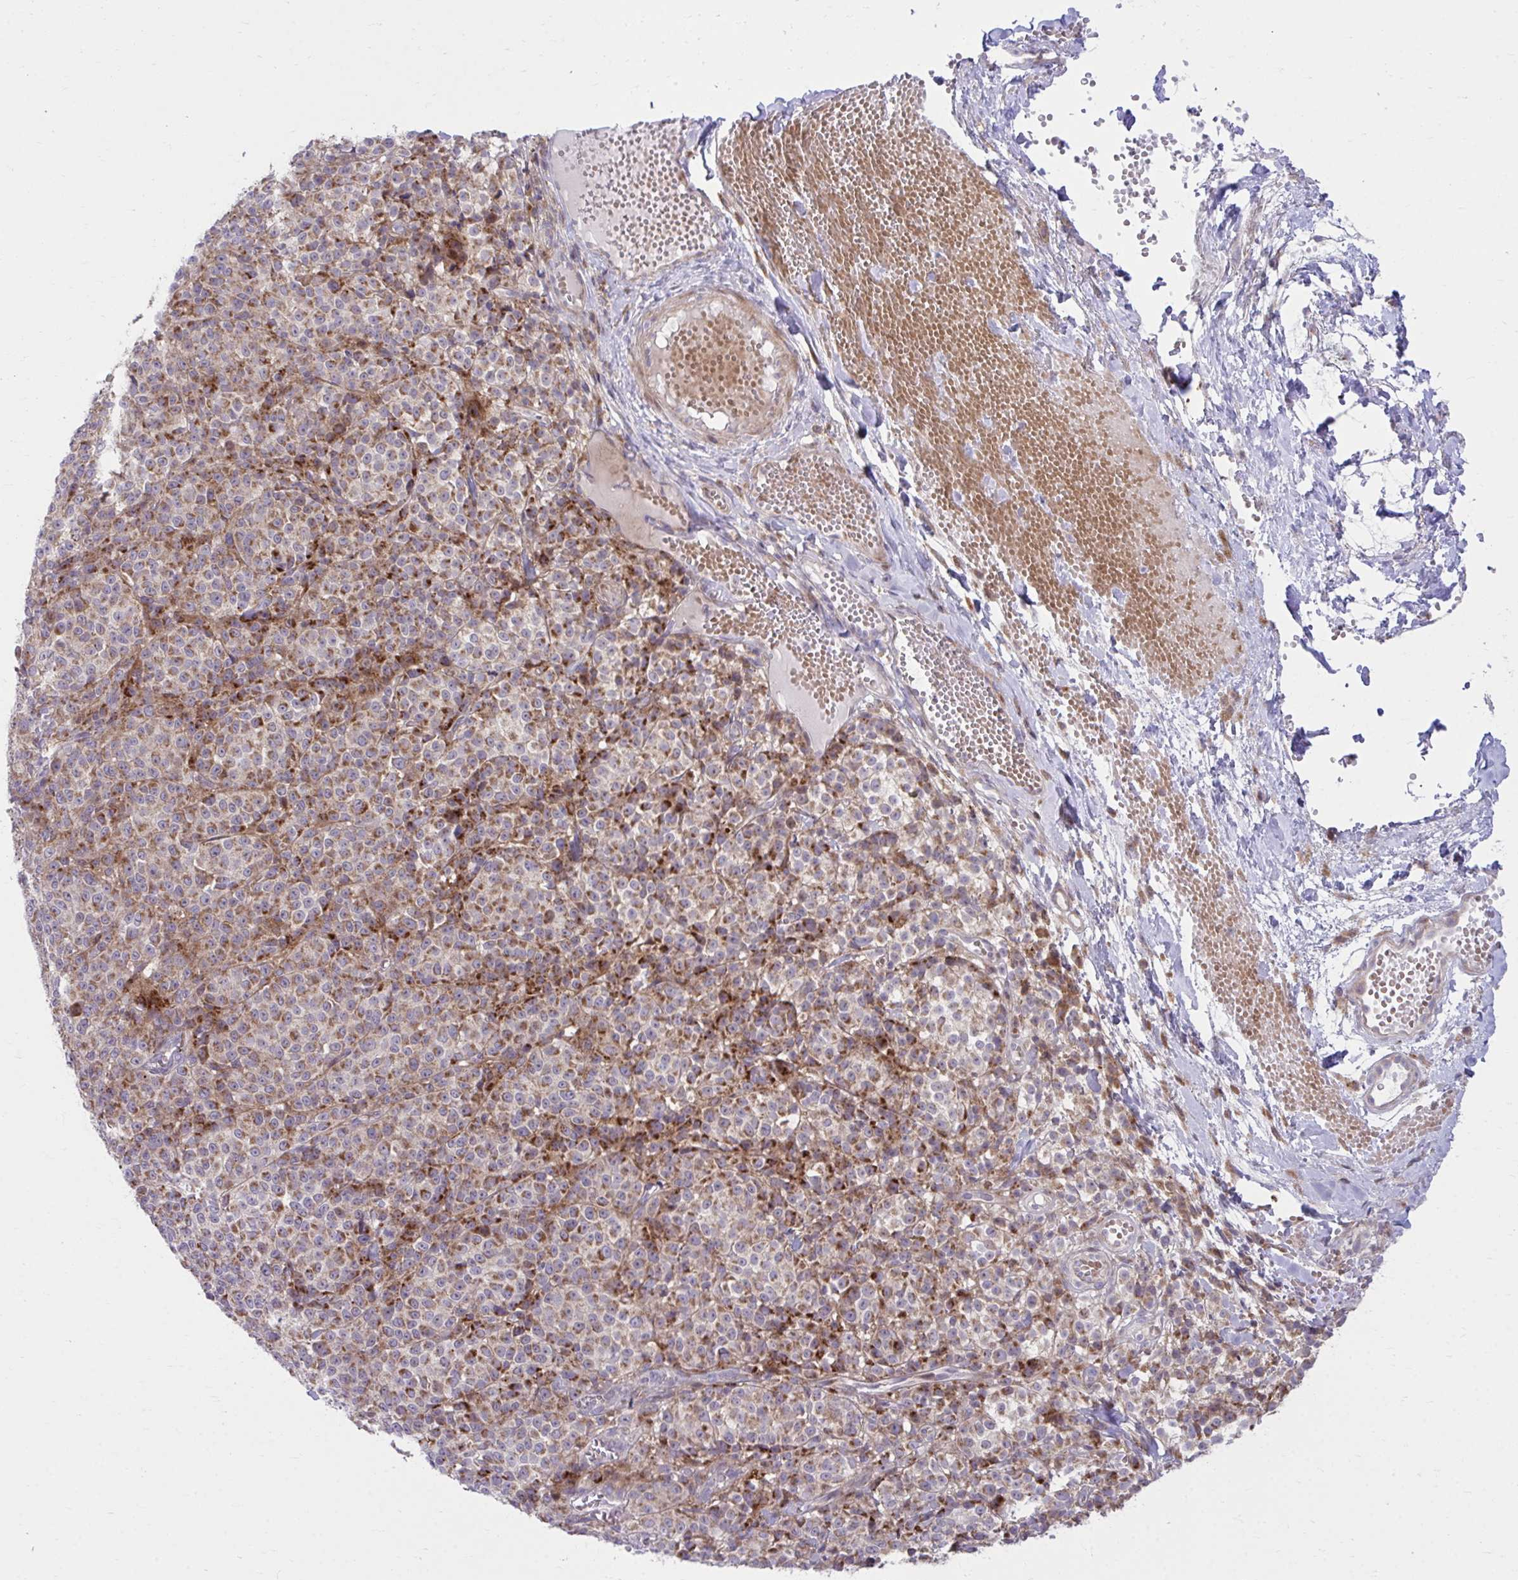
{"staining": {"intensity": "moderate", "quantity": ">75%", "location": "cytoplasmic/membranous"}, "tissue": "melanoma", "cell_type": "Tumor cells", "image_type": "cancer", "snomed": [{"axis": "morphology", "description": "Normal tissue, NOS"}, {"axis": "morphology", "description": "Malignant melanoma, NOS"}, {"axis": "topography", "description": "Skin"}], "caption": "Immunohistochemical staining of melanoma displays moderate cytoplasmic/membranous protein staining in about >75% of tumor cells.", "gene": "C16orf54", "patient": {"sex": "female", "age": 34}}